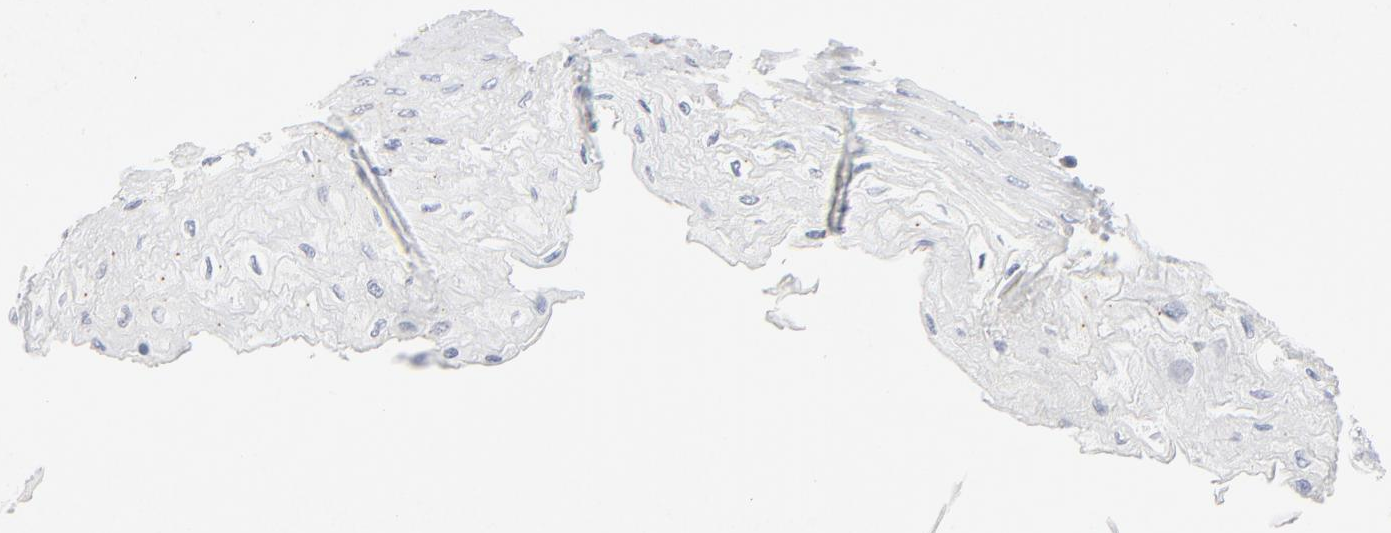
{"staining": {"intensity": "weak", "quantity": "25%-75%", "location": "cytoplasmic/membranous"}, "tissue": "esophagus", "cell_type": "Squamous epithelial cells", "image_type": "normal", "snomed": [{"axis": "morphology", "description": "Normal tissue, NOS"}, {"axis": "topography", "description": "Esophagus"}], "caption": "Immunohistochemistry (IHC) (DAB (3,3'-diaminobenzidine)) staining of normal esophagus demonstrates weak cytoplasmic/membranous protein expression in about 25%-75% of squamous epithelial cells. Nuclei are stained in blue.", "gene": "LRP6", "patient": {"sex": "female", "age": 72}}